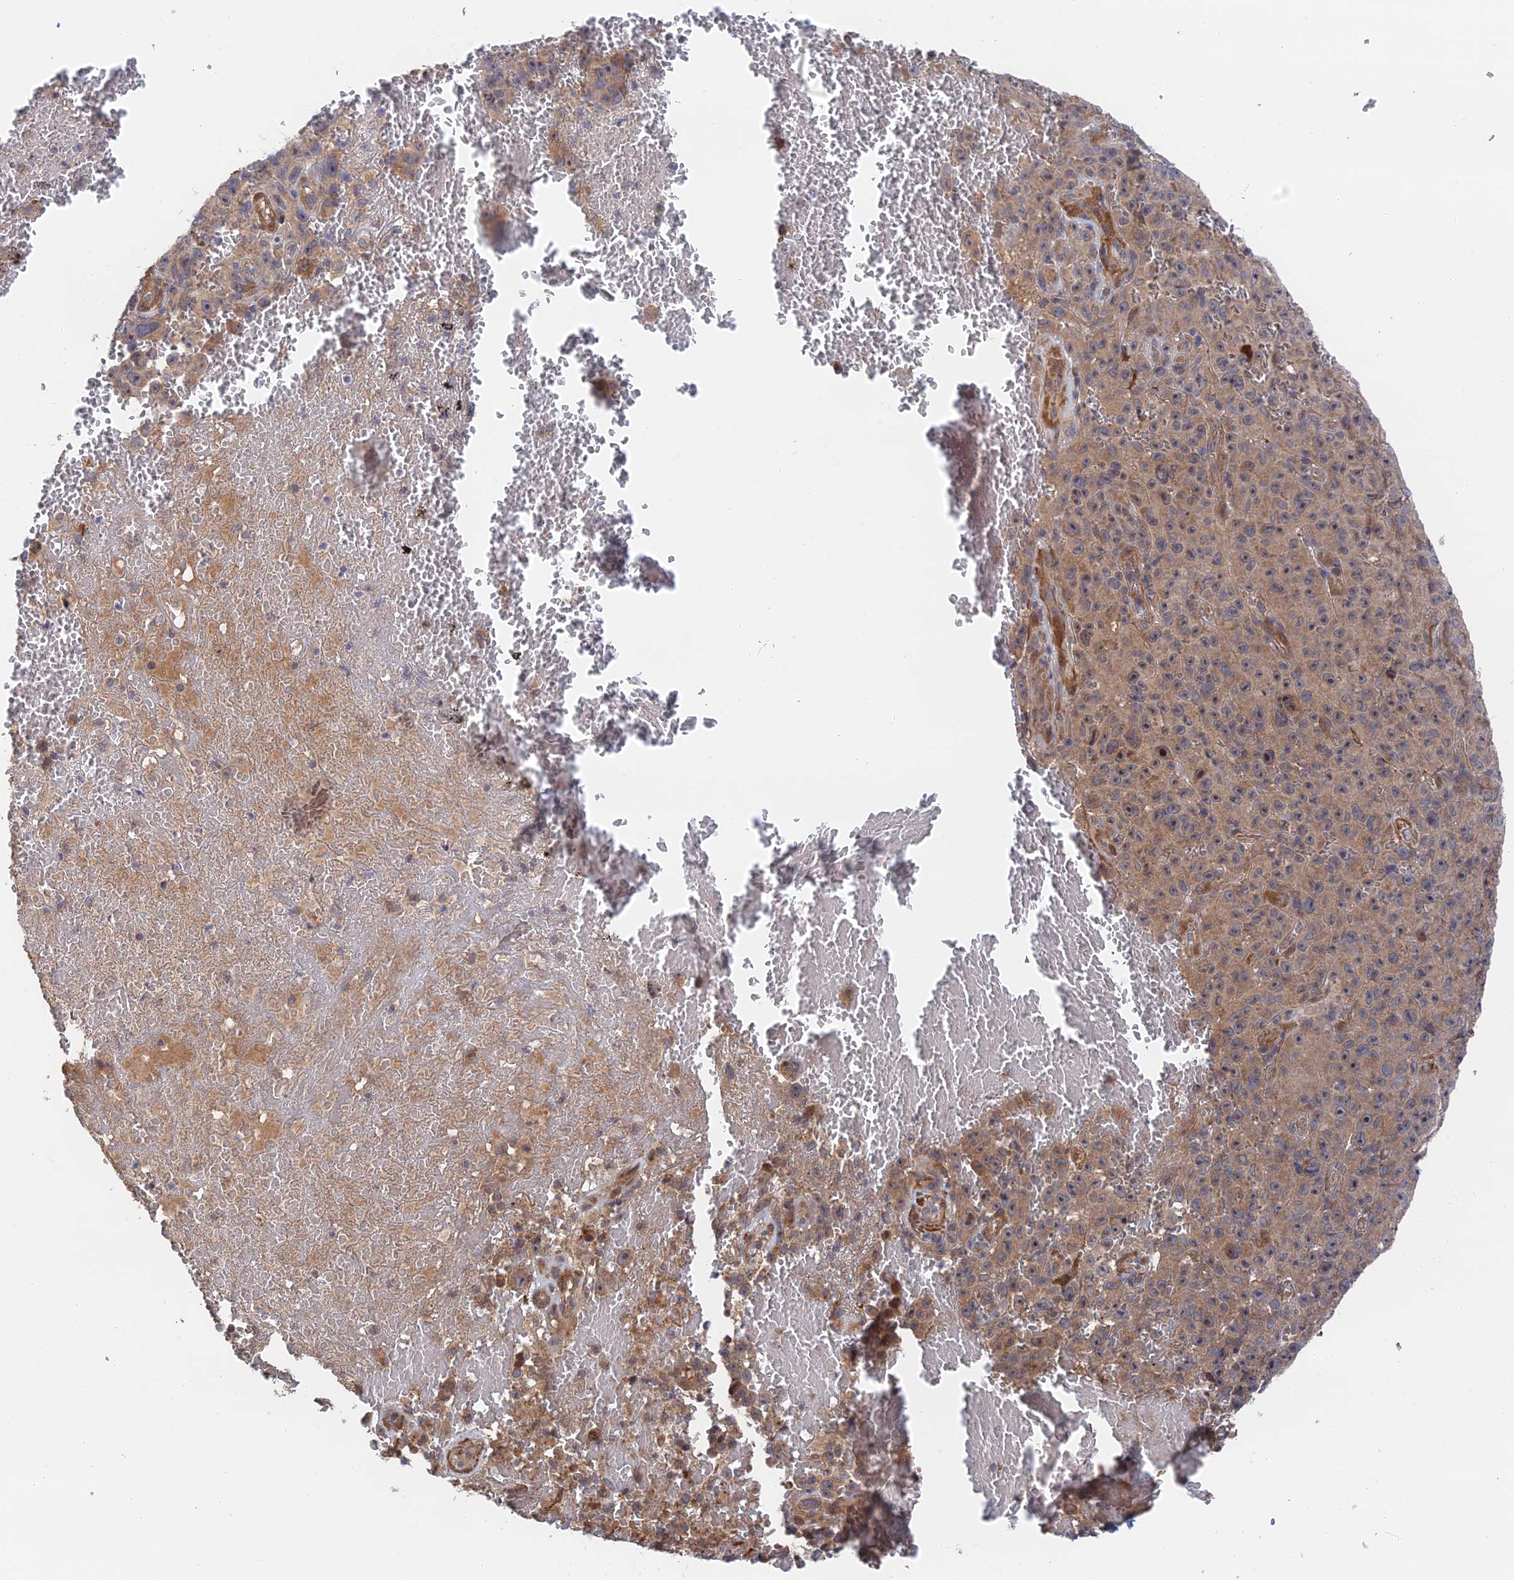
{"staining": {"intensity": "moderate", "quantity": ">75%", "location": "cytoplasmic/membranous"}, "tissue": "melanoma", "cell_type": "Tumor cells", "image_type": "cancer", "snomed": [{"axis": "morphology", "description": "Malignant melanoma, NOS"}, {"axis": "topography", "description": "Skin"}], "caption": "Immunohistochemistry (IHC) (DAB (3,3'-diaminobenzidine)) staining of malignant melanoma demonstrates moderate cytoplasmic/membranous protein staining in approximately >75% of tumor cells.", "gene": "ZNF320", "patient": {"sex": "female", "age": 82}}